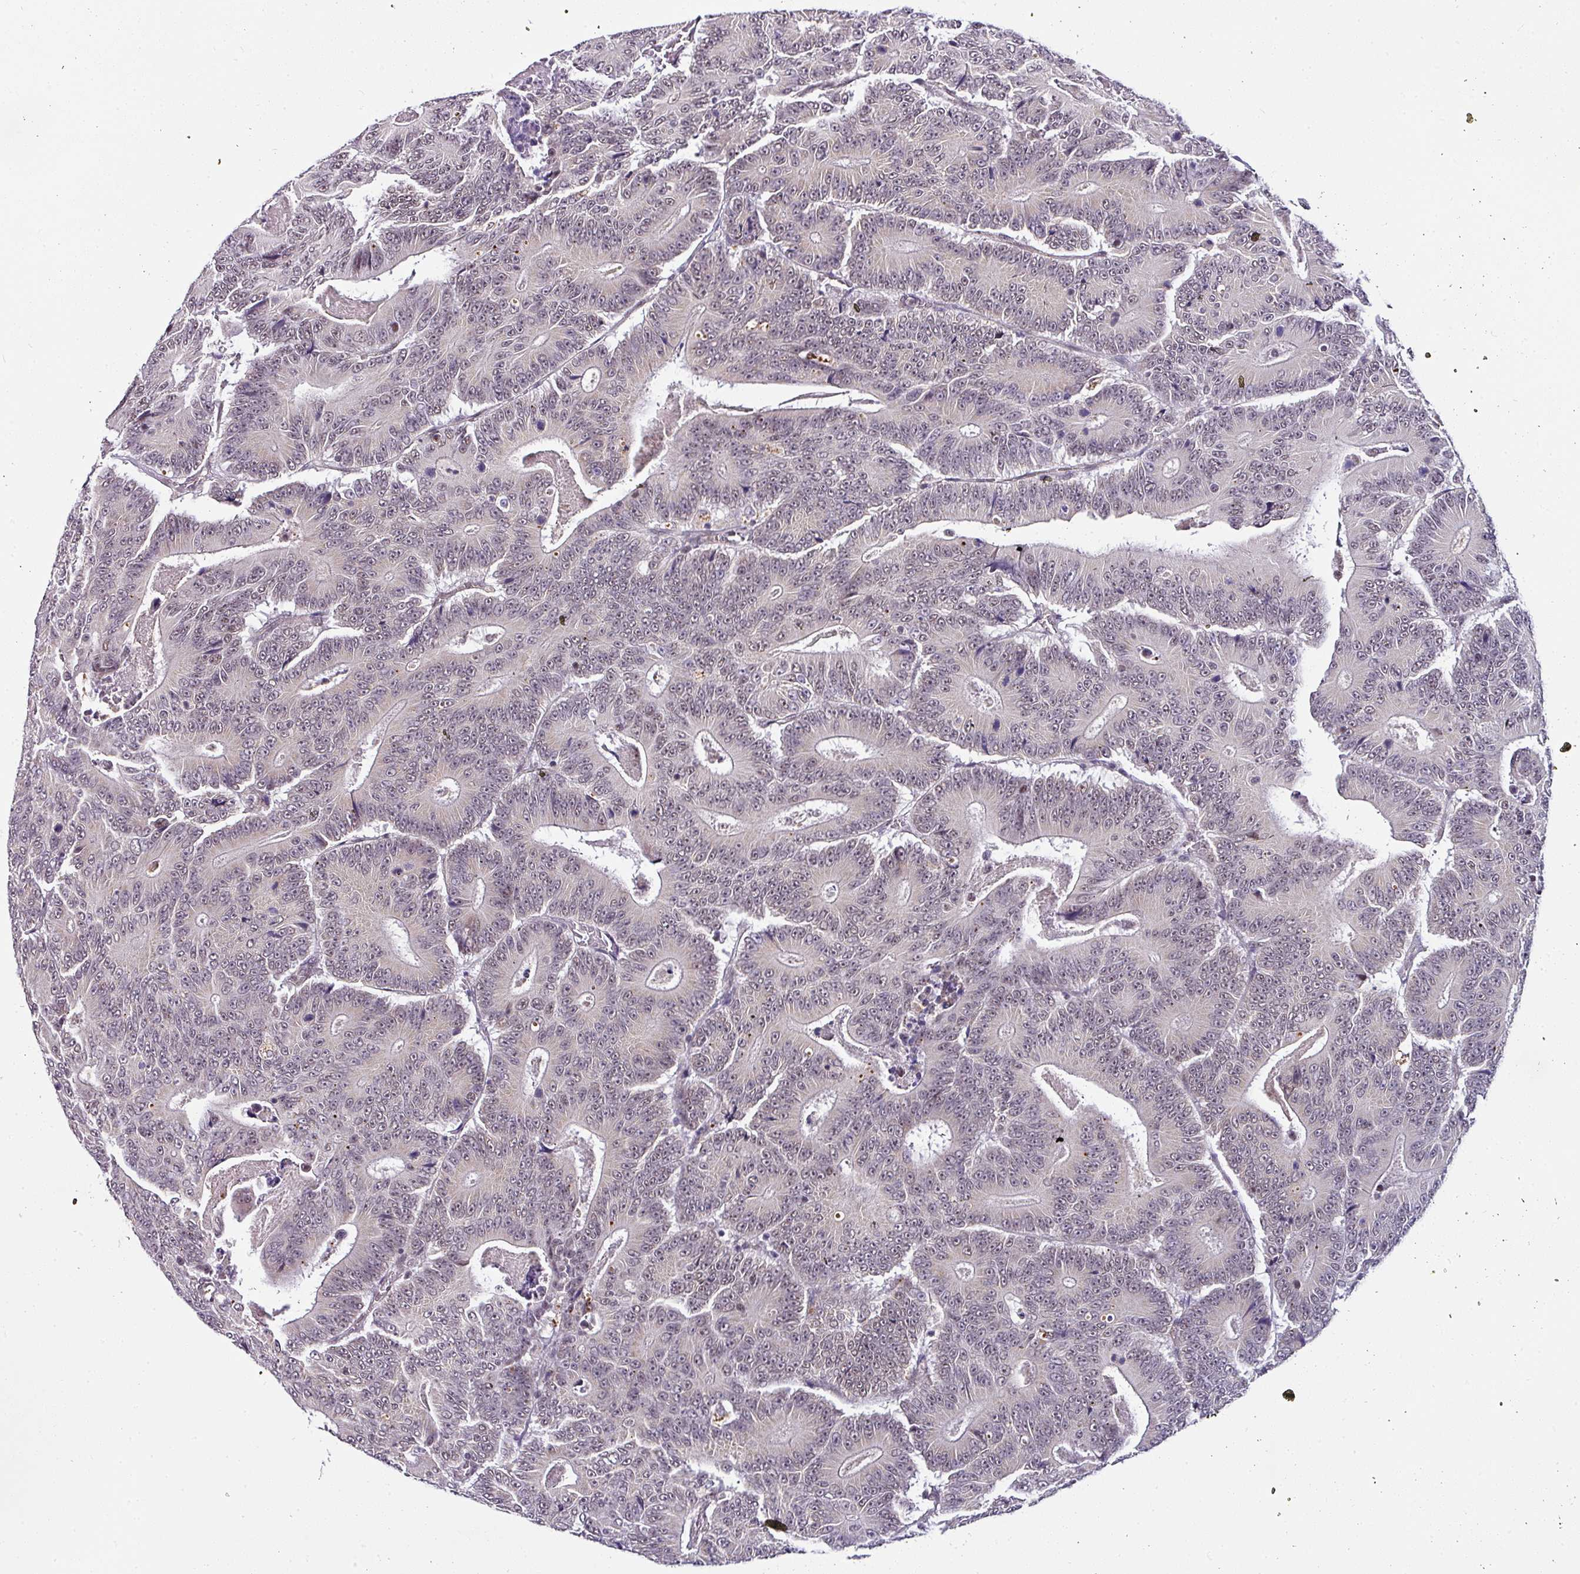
{"staining": {"intensity": "weak", "quantity": "25%-75%", "location": "nuclear"}, "tissue": "colorectal cancer", "cell_type": "Tumor cells", "image_type": "cancer", "snomed": [{"axis": "morphology", "description": "Adenocarcinoma, NOS"}, {"axis": "topography", "description": "Colon"}], "caption": "This is an image of immunohistochemistry staining of adenocarcinoma (colorectal), which shows weak expression in the nuclear of tumor cells.", "gene": "NAPSA", "patient": {"sex": "male", "age": 83}}